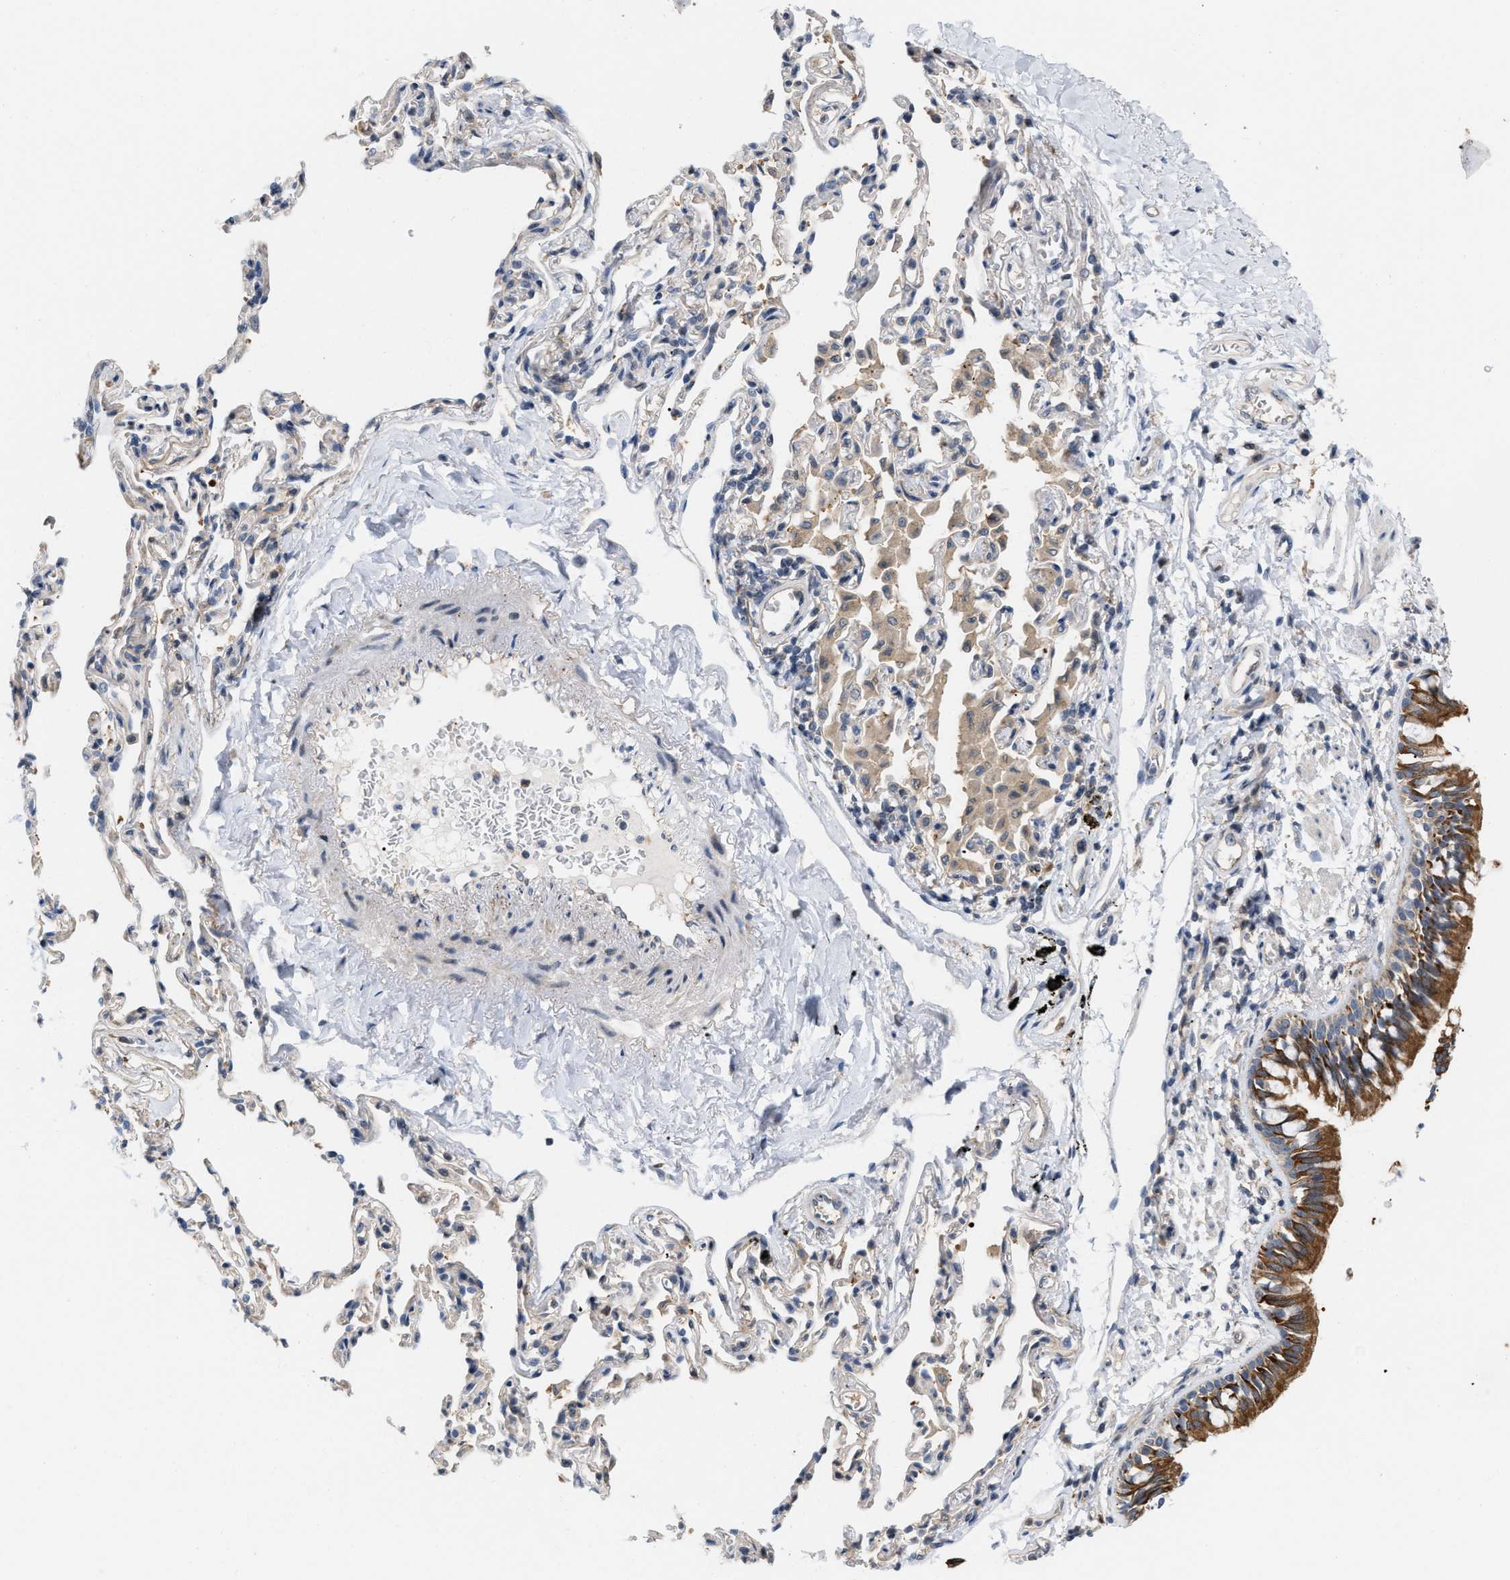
{"staining": {"intensity": "strong", "quantity": ">75%", "location": "cytoplasmic/membranous"}, "tissue": "bronchus", "cell_type": "Respiratory epithelial cells", "image_type": "normal", "snomed": [{"axis": "morphology", "description": "Normal tissue, NOS"}, {"axis": "topography", "description": "Bronchus"}, {"axis": "topography", "description": "Lung"}], "caption": "A high-resolution histopathology image shows IHC staining of unremarkable bronchus, which demonstrates strong cytoplasmic/membranous staining in approximately >75% of respiratory epithelial cells.", "gene": "CSNK1A1", "patient": {"sex": "male", "age": 64}}